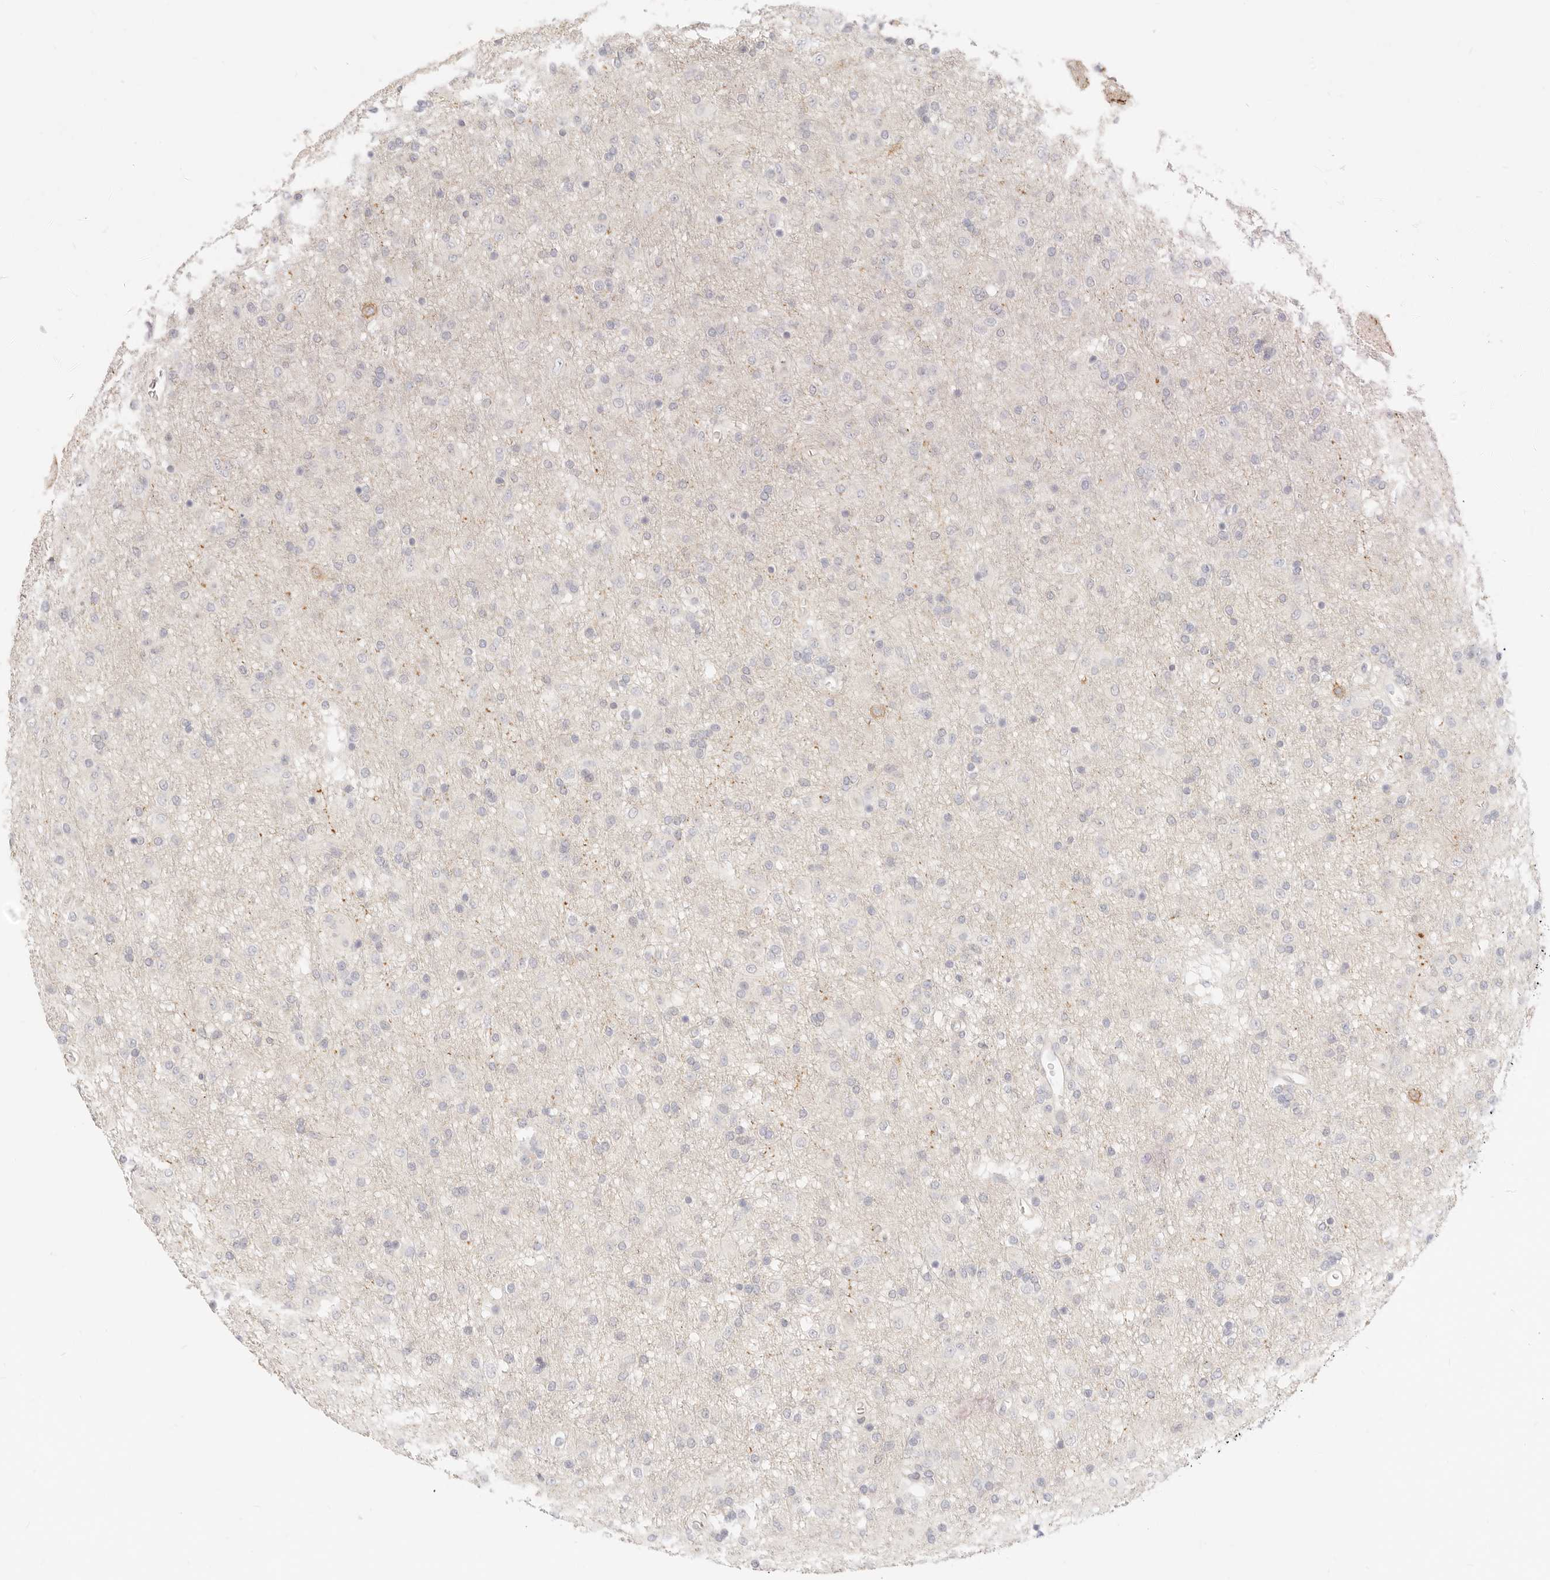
{"staining": {"intensity": "negative", "quantity": "none", "location": "none"}, "tissue": "glioma", "cell_type": "Tumor cells", "image_type": "cancer", "snomed": [{"axis": "morphology", "description": "Glioma, malignant, Low grade"}, {"axis": "topography", "description": "Brain"}], "caption": "The image displays no staining of tumor cells in glioma. The staining is performed using DAB (3,3'-diaminobenzidine) brown chromogen with nuclei counter-stained in using hematoxylin.", "gene": "UBXN10", "patient": {"sex": "male", "age": 65}}